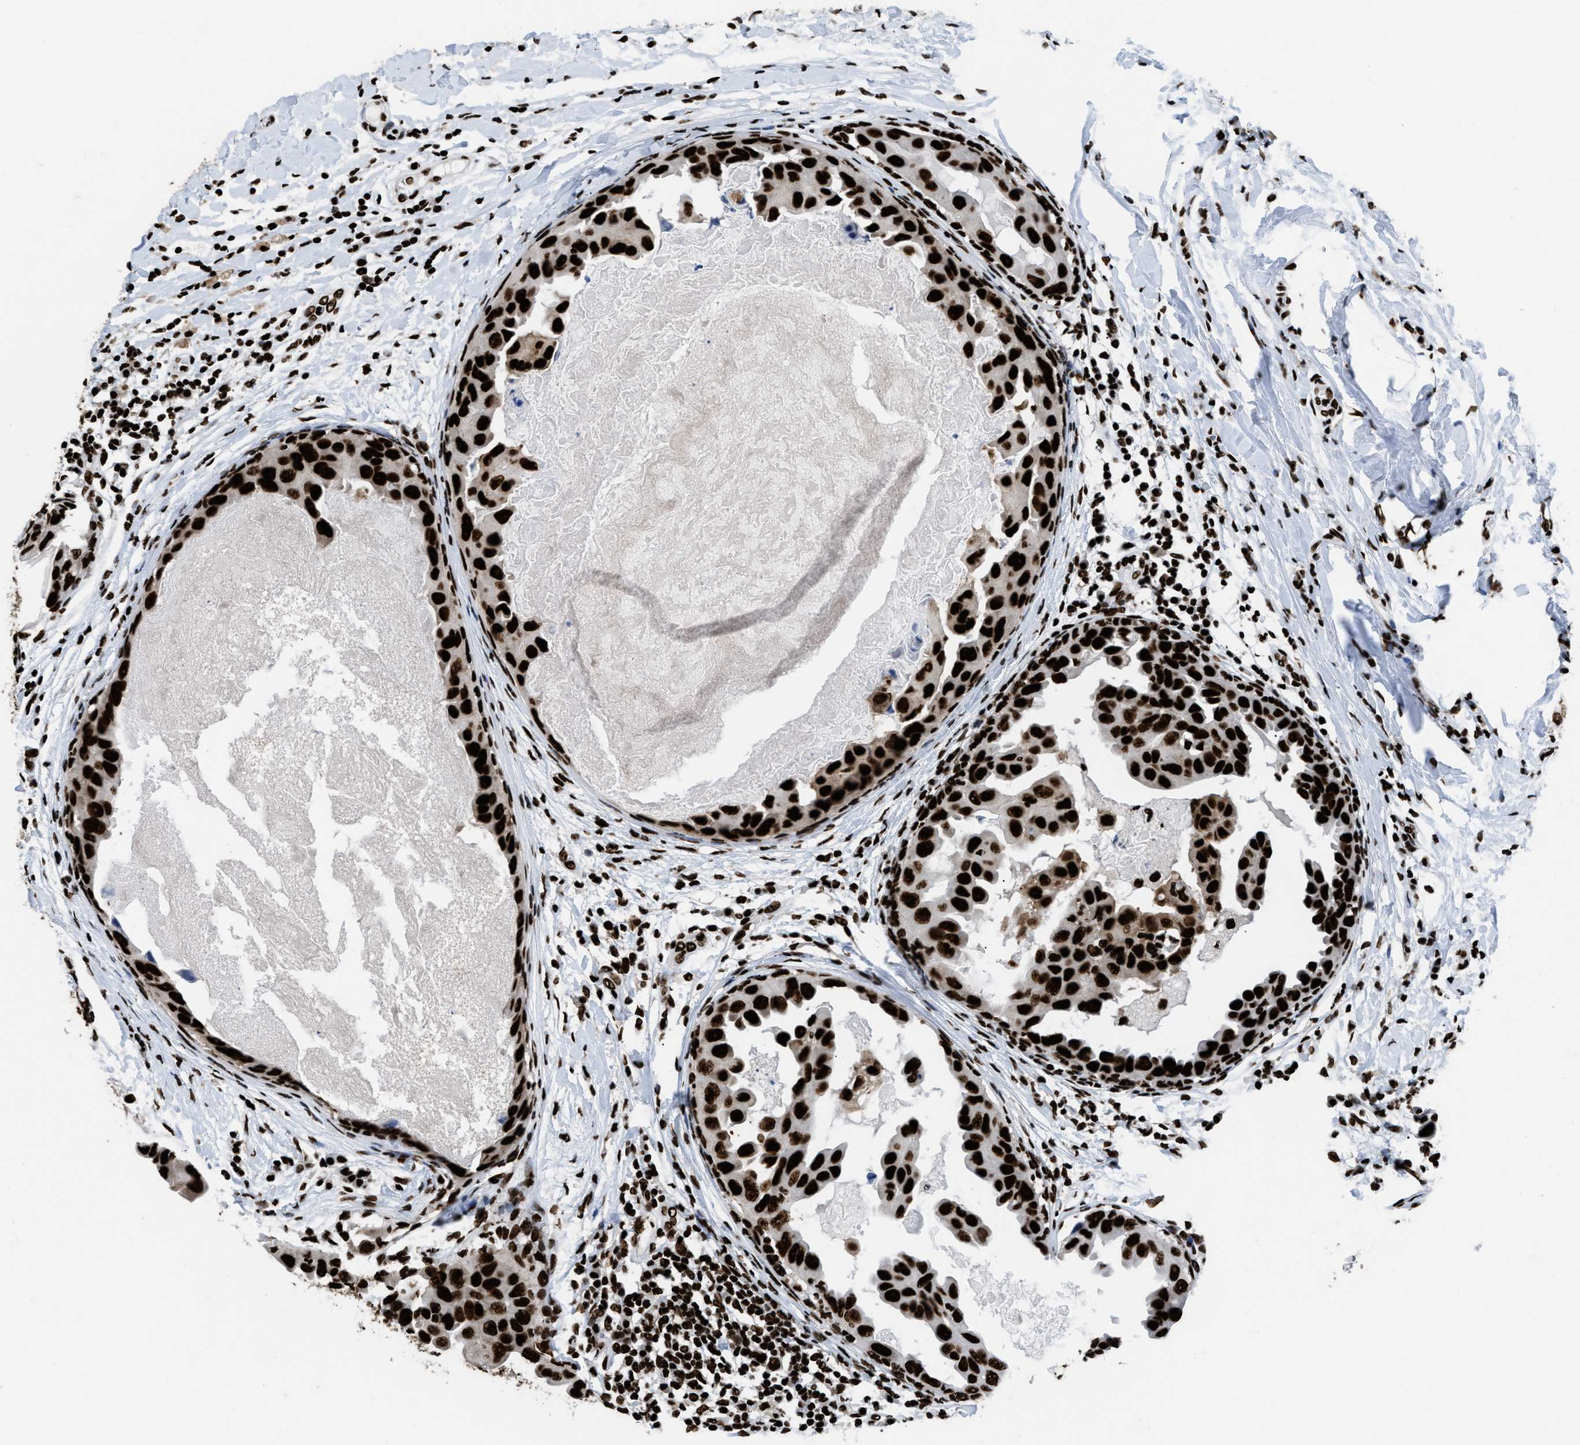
{"staining": {"intensity": "strong", "quantity": ">75%", "location": "nuclear"}, "tissue": "breast cancer", "cell_type": "Tumor cells", "image_type": "cancer", "snomed": [{"axis": "morphology", "description": "Duct carcinoma"}, {"axis": "topography", "description": "Breast"}], "caption": "Brown immunohistochemical staining in human intraductal carcinoma (breast) shows strong nuclear expression in about >75% of tumor cells.", "gene": "HNRNPM", "patient": {"sex": "female", "age": 27}}